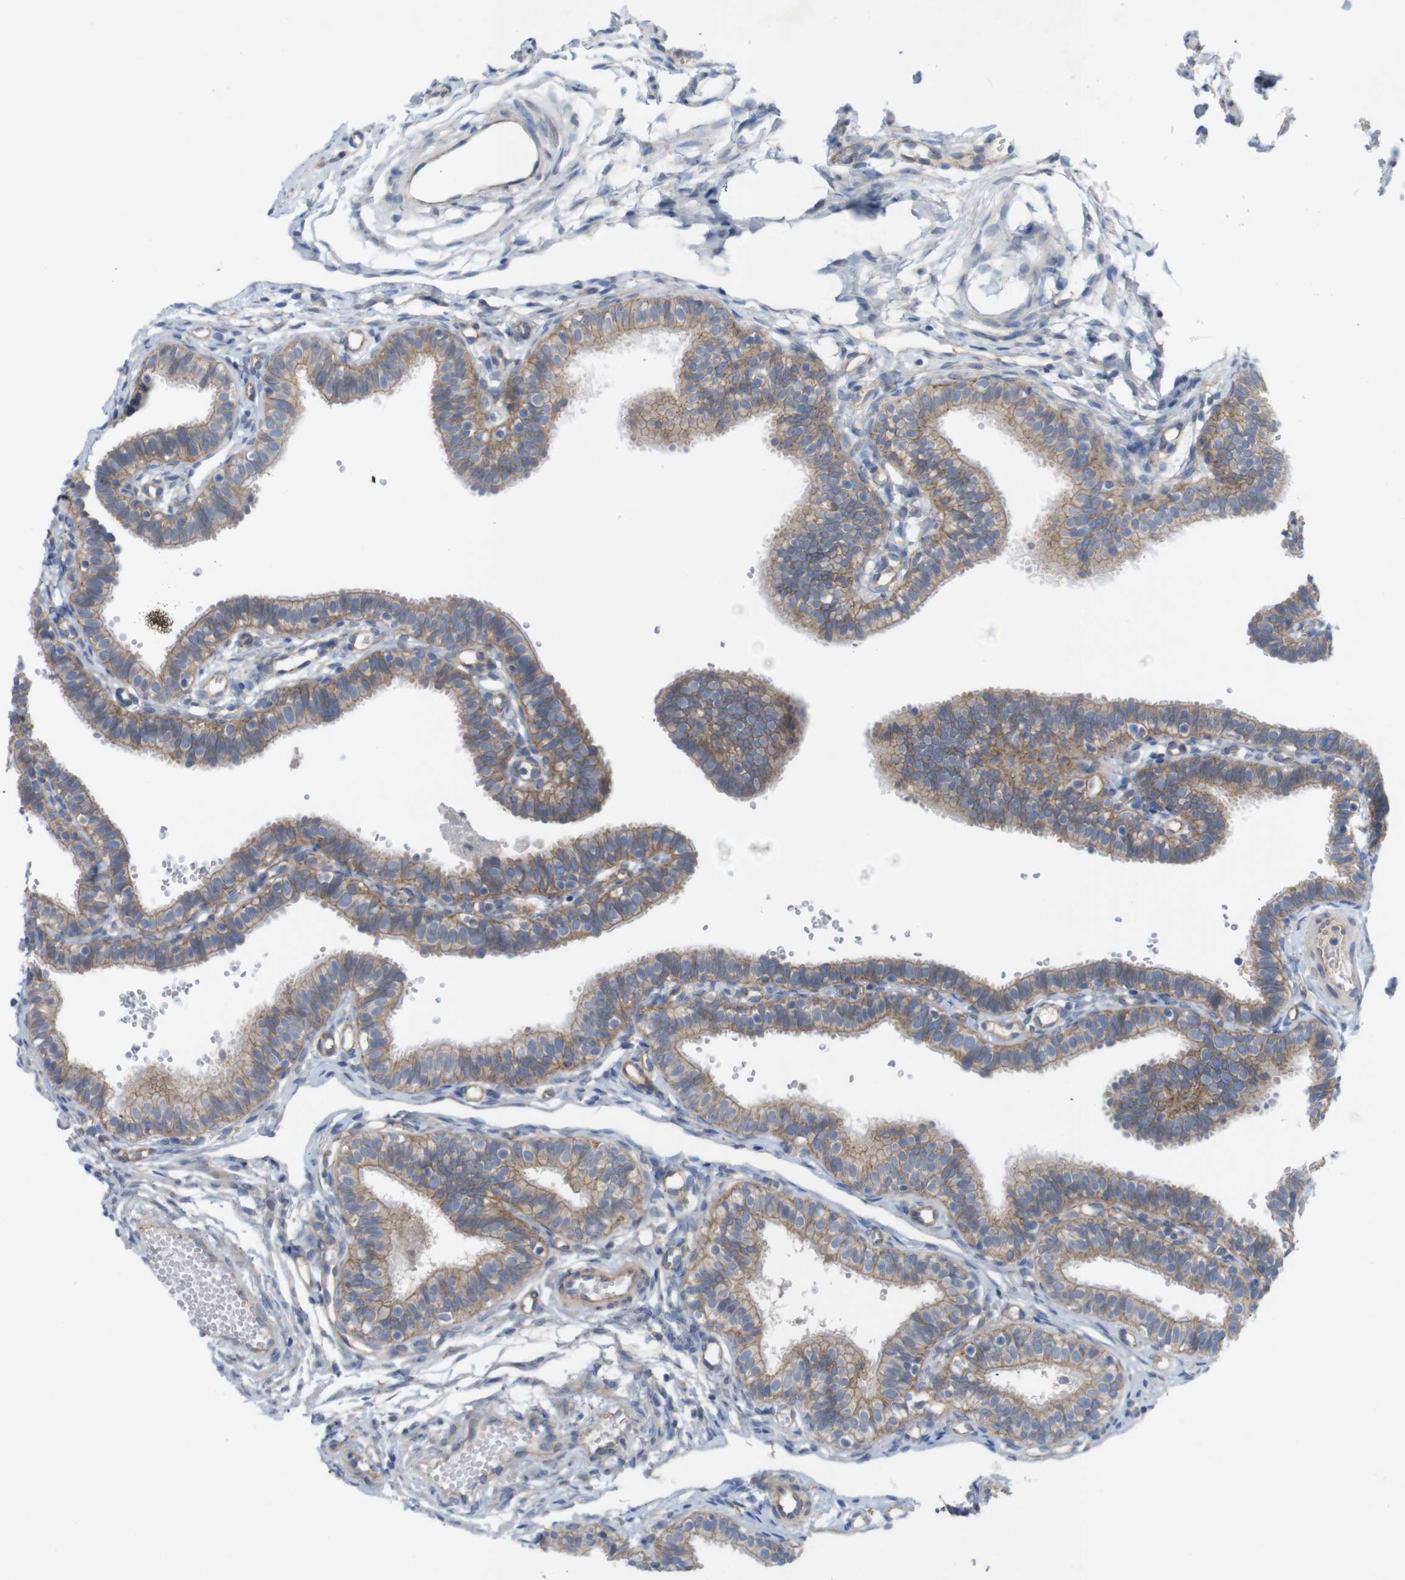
{"staining": {"intensity": "moderate", "quantity": ">75%", "location": "cytoplasmic/membranous"}, "tissue": "fallopian tube", "cell_type": "Glandular cells", "image_type": "normal", "snomed": [{"axis": "morphology", "description": "Normal tissue, NOS"}, {"axis": "topography", "description": "Fallopian tube"}, {"axis": "topography", "description": "Placenta"}], "caption": "Unremarkable fallopian tube shows moderate cytoplasmic/membranous staining in approximately >75% of glandular cells.", "gene": "KIDINS220", "patient": {"sex": "female", "age": 34}}